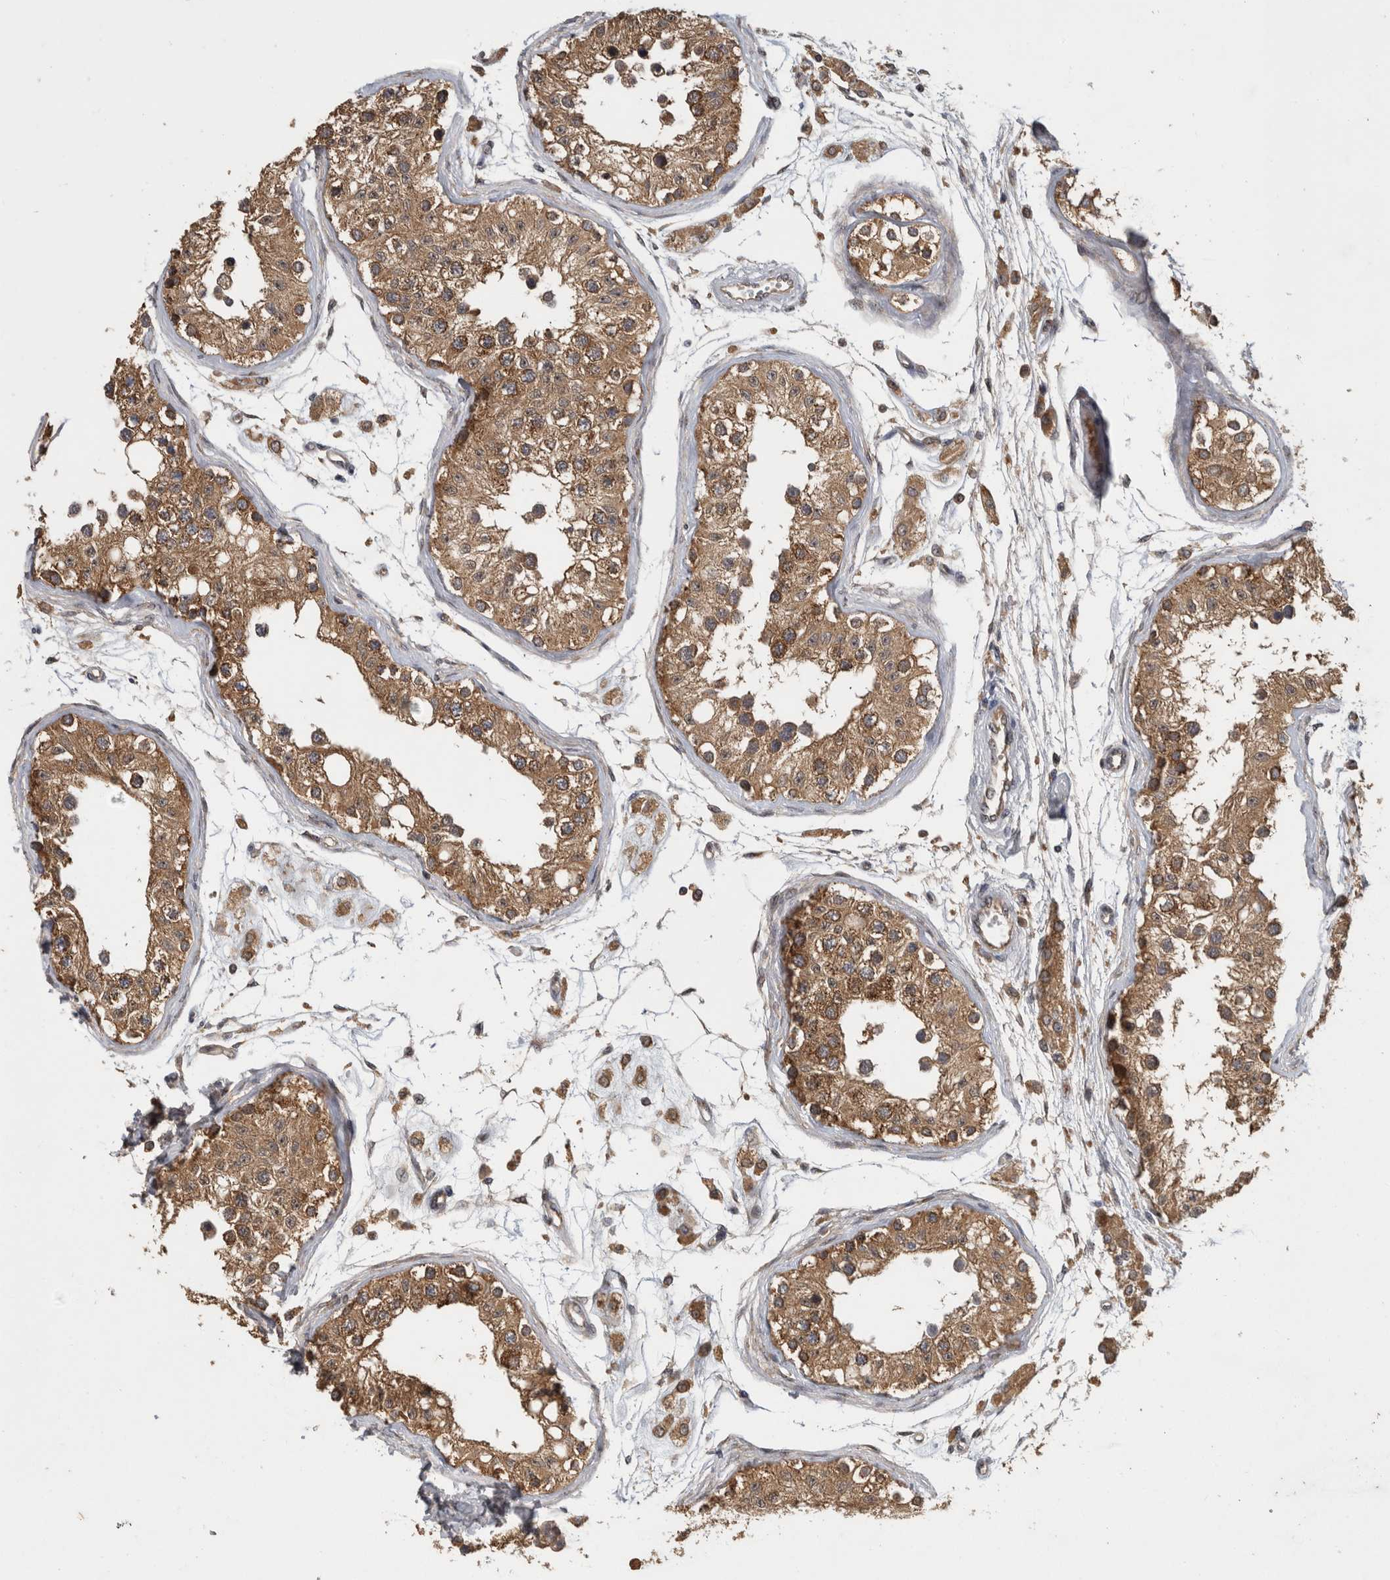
{"staining": {"intensity": "moderate", "quantity": ">75%", "location": "cytoplasmic/membranous"}, "tissue": "testis", "cell_type": "Cells in seminiferous ducts", "image_type": "normal", "snomed": [{"axis": "morphology", "description": "Normal tissue, NOS"}, {"axis": "morphology", "description": "Adenocarcinoma, metastatic, NOS"}, {"axis": "topography", "description": "Testis"}], "caption": "Testis stained with DAB IHC demonstrates medium levels of moderate cytoplasmic/membranous expression in approximately >75% of cells in seminiferous ducts. (Stains: DAB in brown, nuclei in blue, Microscopy: brightfield microscopy at high magnification).", "gene": "ATXN2", "patient": {"sex": "male", "age": 26}}